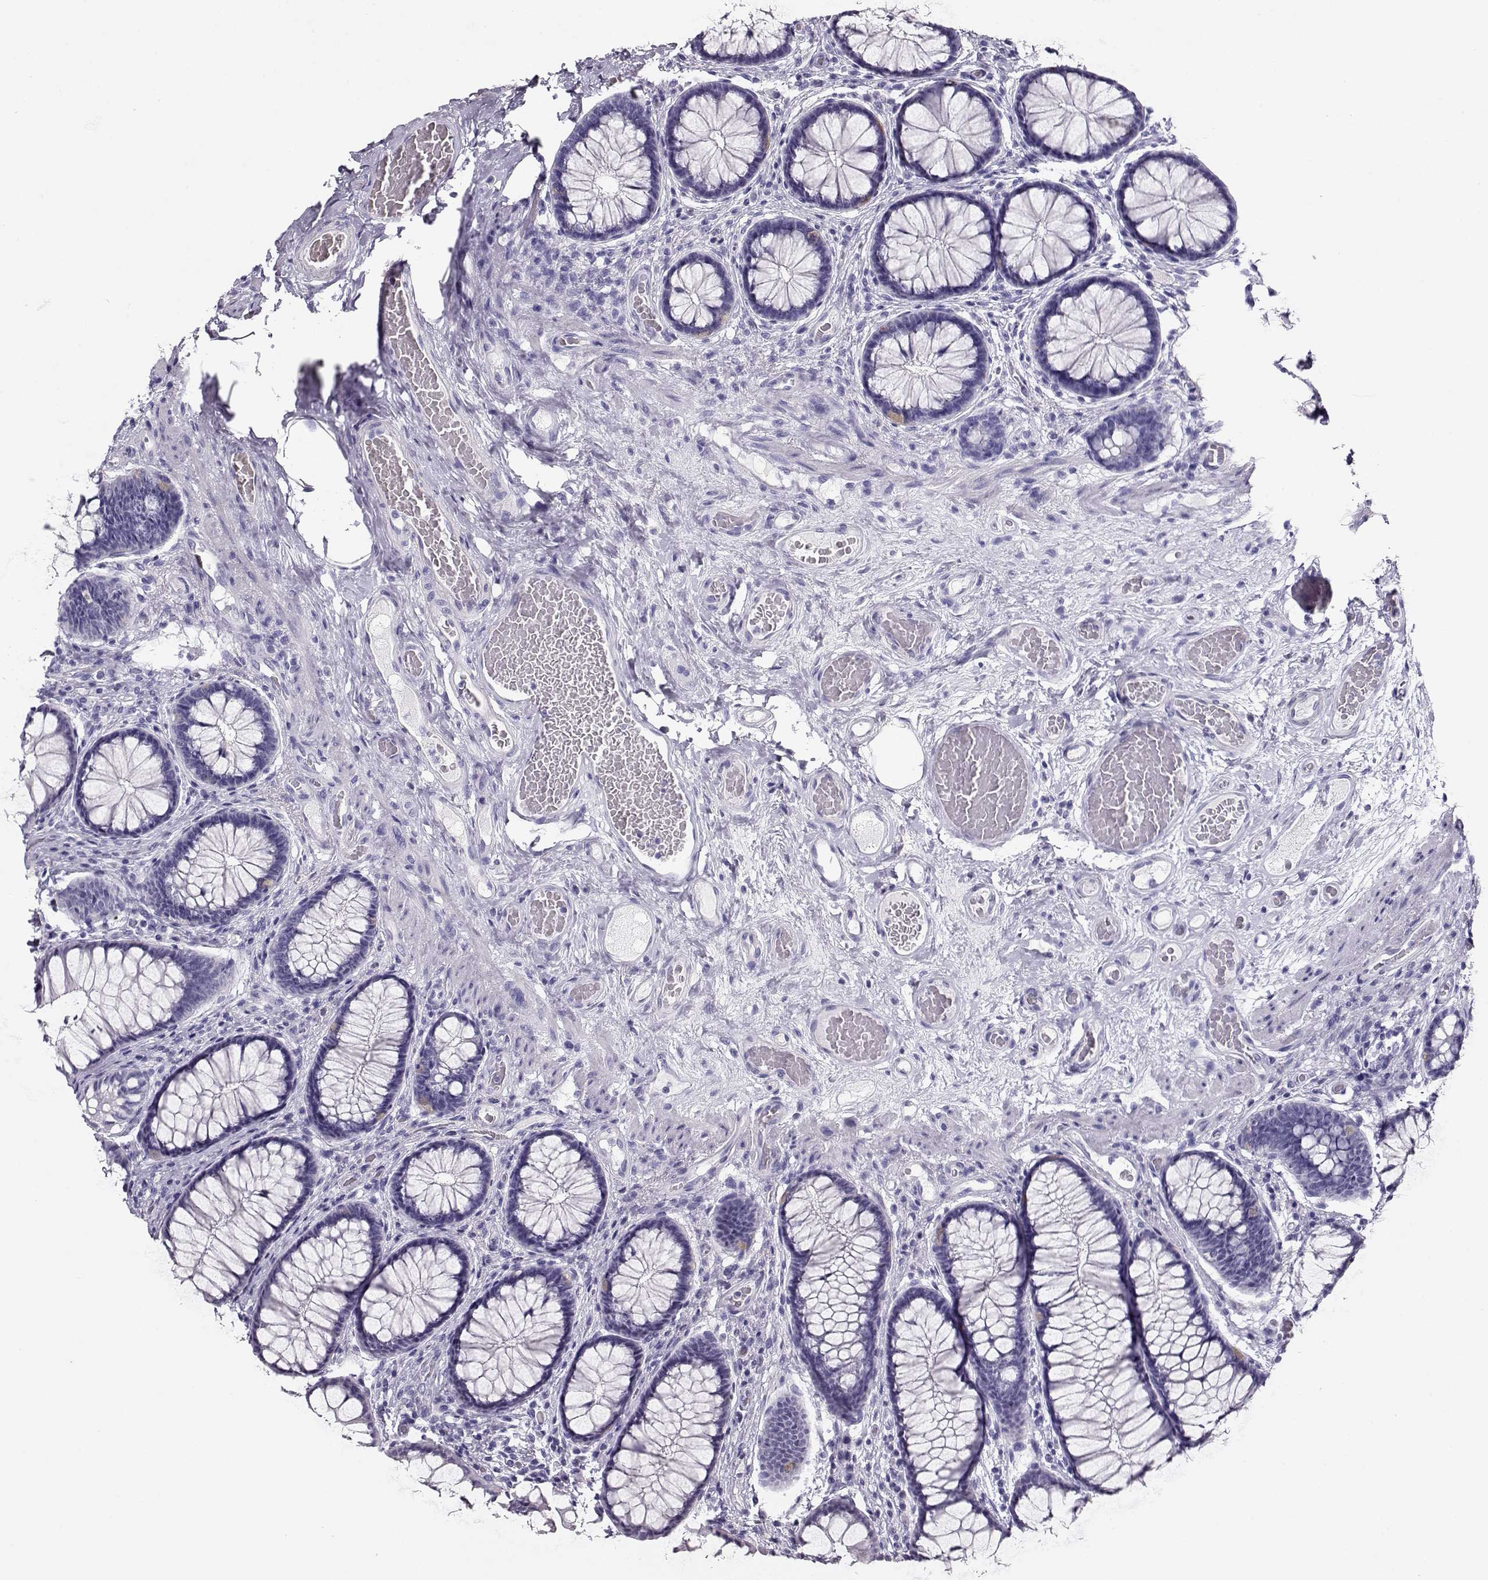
{"staining": {"intensity": "negative", "quantity": "none", "location": "none"}, "tissue": "colon", "cell_type": "Endothelial cells", "image_type": "normal", "snomed": [{"axis": "morphology", "description": "Normal tissue, NOS"}, {"axis": "topography", "description": "Colon"}], "caption": "This photomicrograph is of unremarkable colon stained with immunohistochemistry to label a protein in brown with the nuclei are counter-stained blue. There is no expression in endothelial cells.", "gene": "ACTN2", "patient": {"sex": "female", "age": 65}}